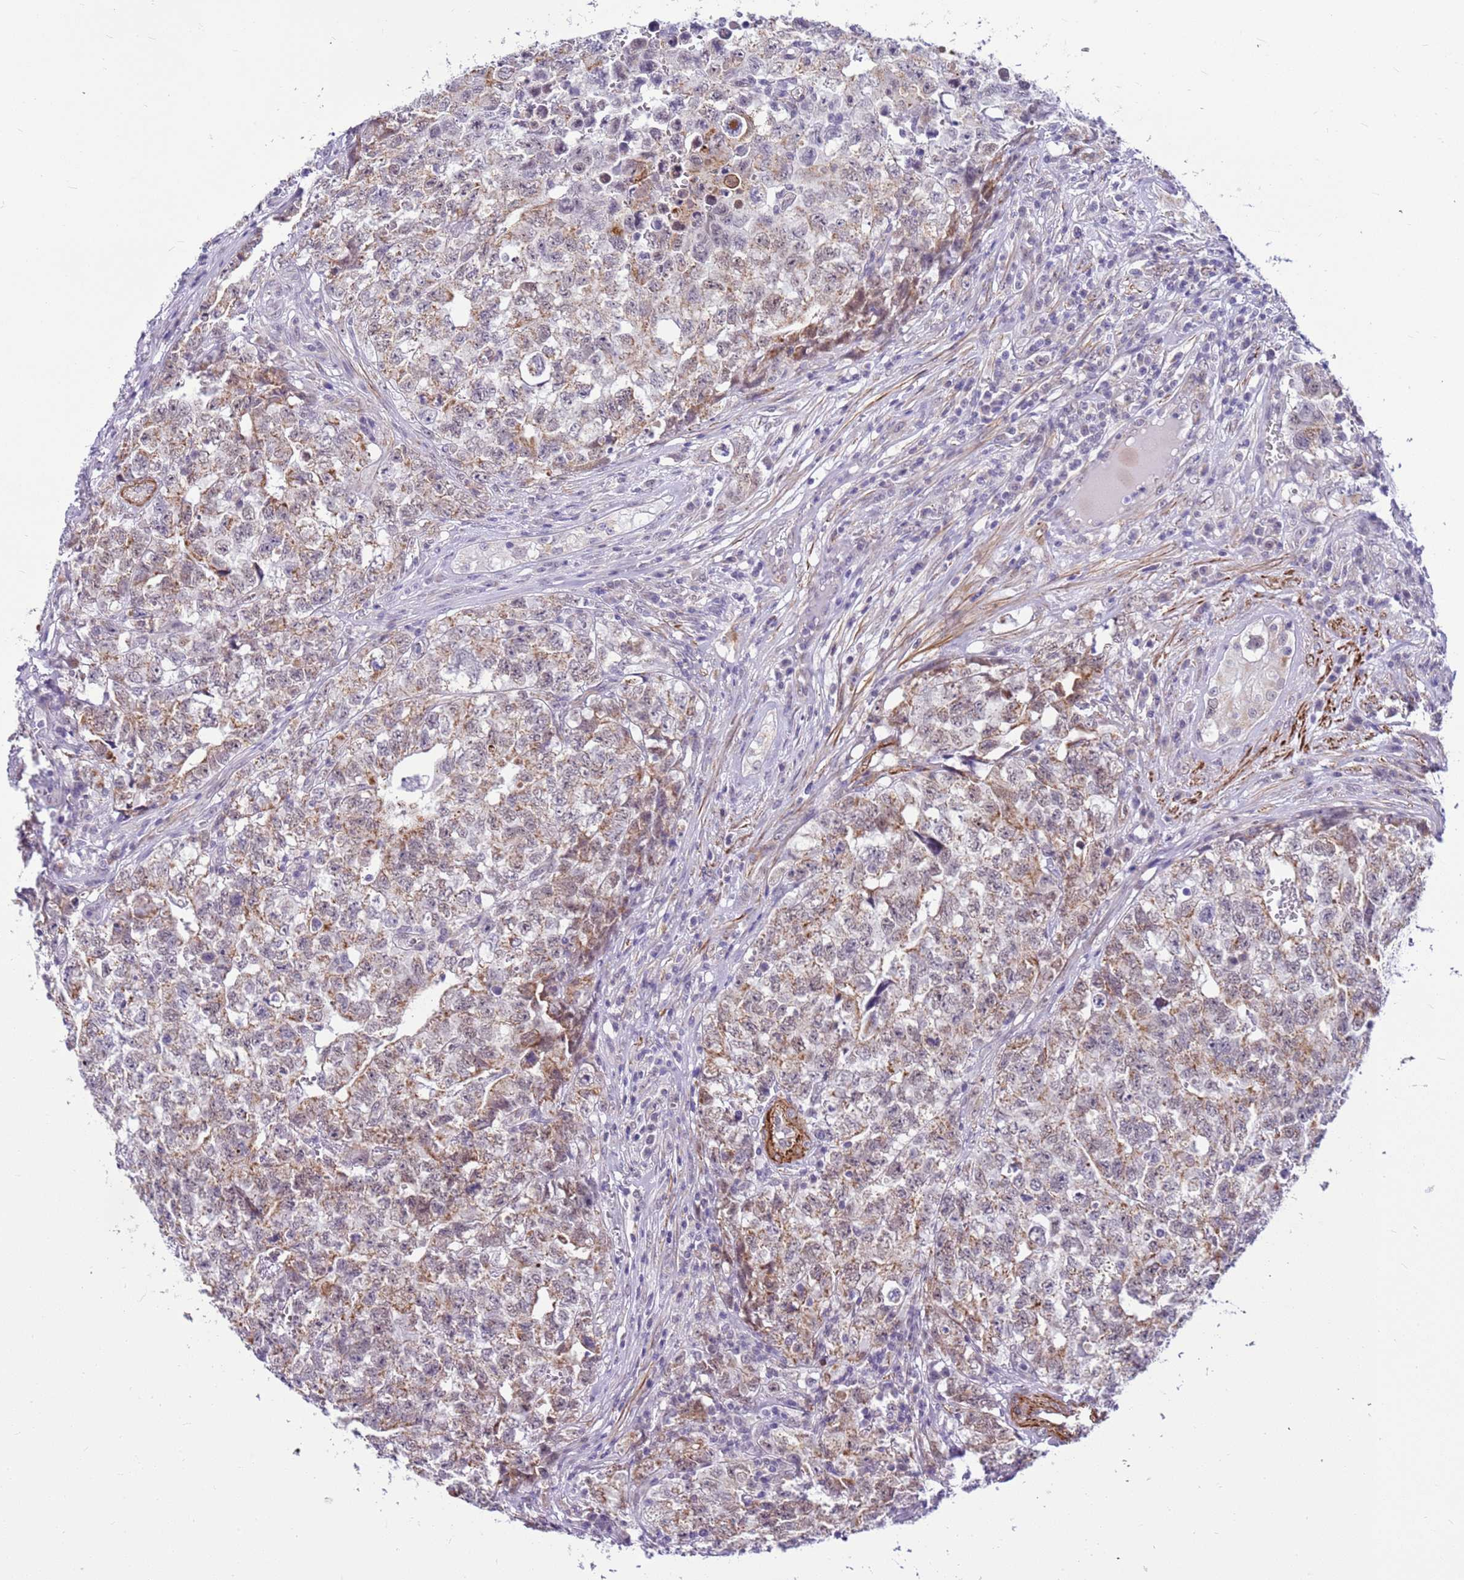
{"staining": {"intensity": "weak", "quantity": ">75%", "location": "cytoplasmic/membranous"}, "tissue": "testis cancer", "cell_type": "Tumor cells", "image_type": "cancer", "snomed": [{"axis": "morphology", "description": "Carcinoma, Embryonal, NOS"}, {"axis": "topography", "description": "Testis"}], "caption": "Brown immunohistochemical staining in human embryonal carcinoma (testis) demonstrates weak cytoplasmic/membranous expression in approximately >75% of tumor cells.", "gene": "SMIM4", "patient": {"sex": "male", "age": 31}}